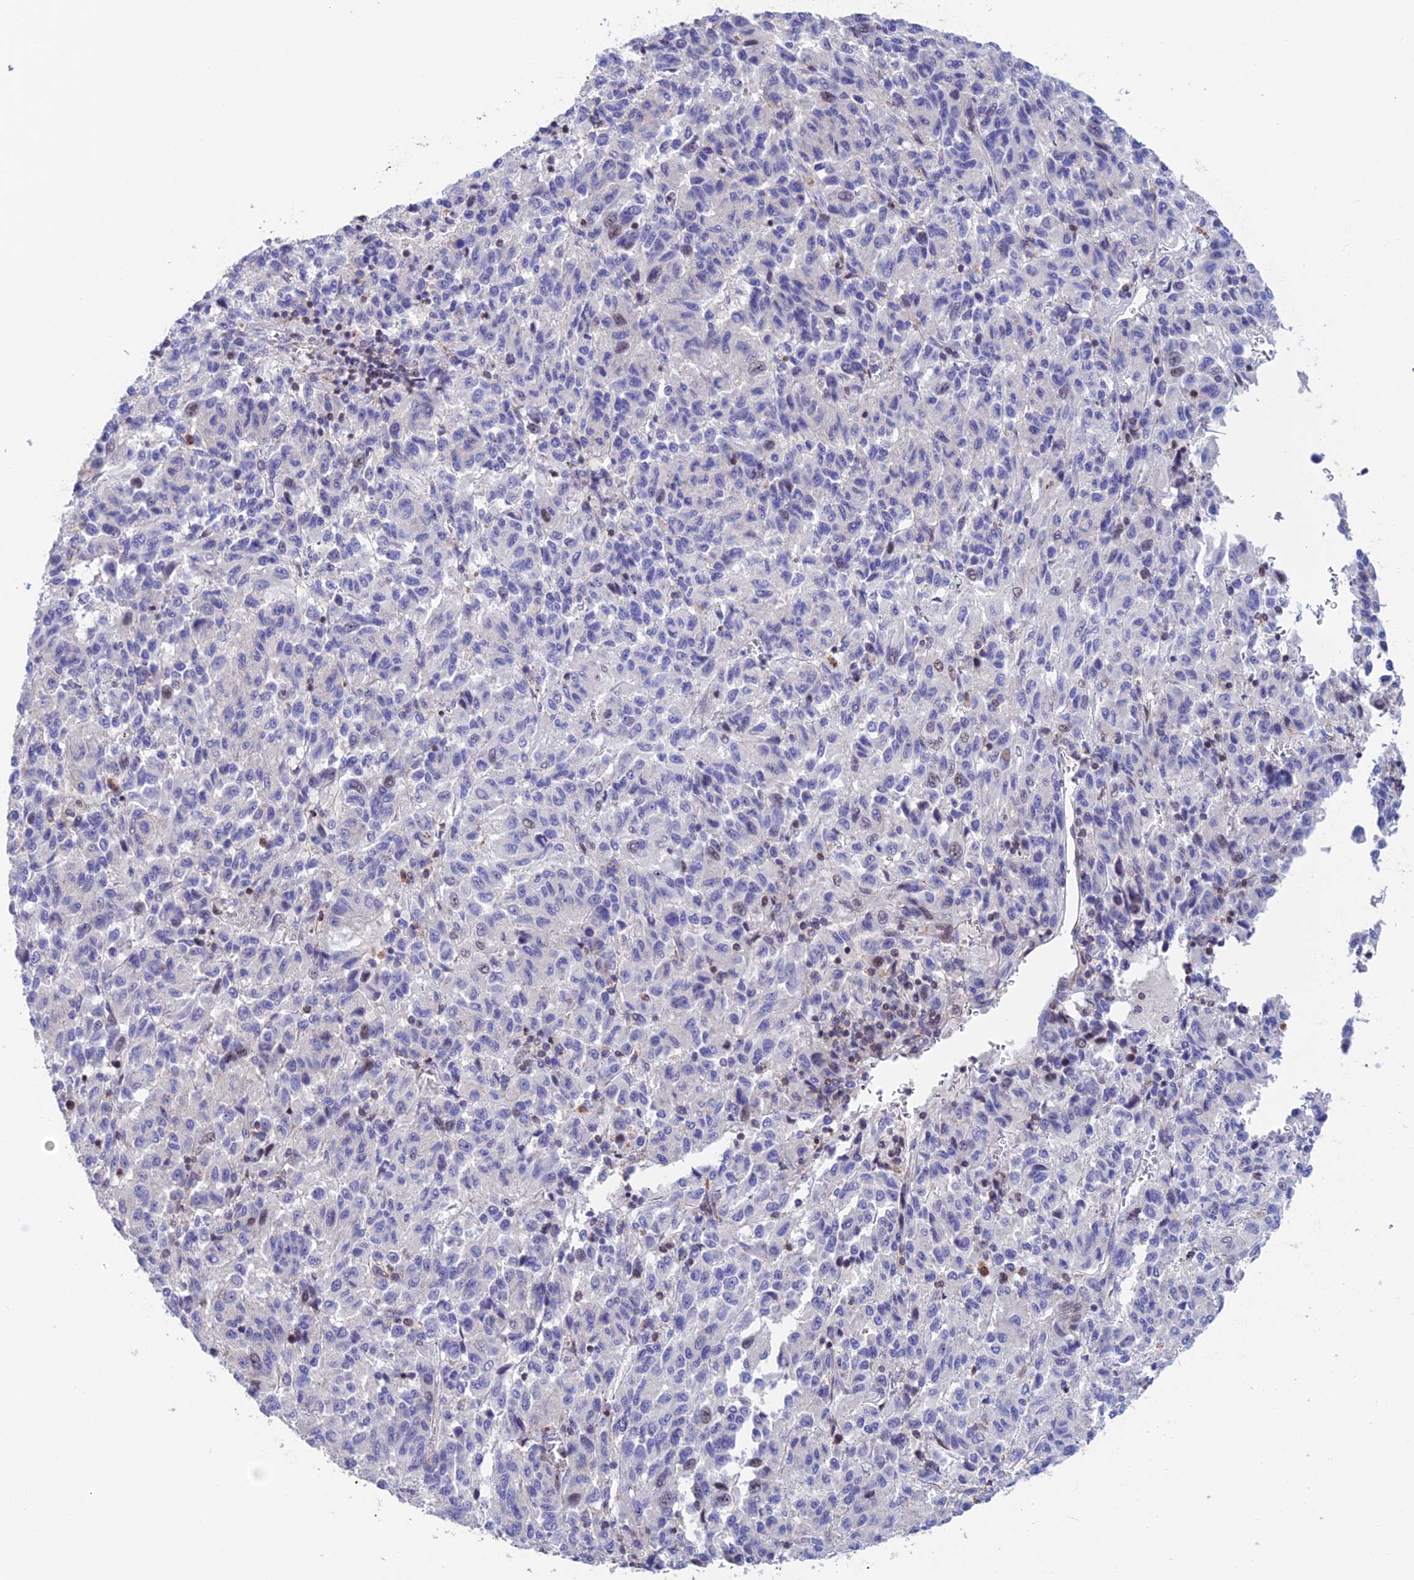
{"staining": {"intensity": "negative", "quantity": "none", "location": "none"}, "tissue": "melanoma", "cell_type": "Tumor cells", "image_type": "cancer", "snomed": [{"axis": "morphology", "description": "Malignant melanoma, Metastatic site"}, {"axis": "topography", "description": "Lung"}], "caption": "Melanoma stained for a protein using immunohistochemistry (IHC) demonstrates no expression tumor cells.", "gene": "PRIM1", "patient": {"sex": "male", "age": 64}}